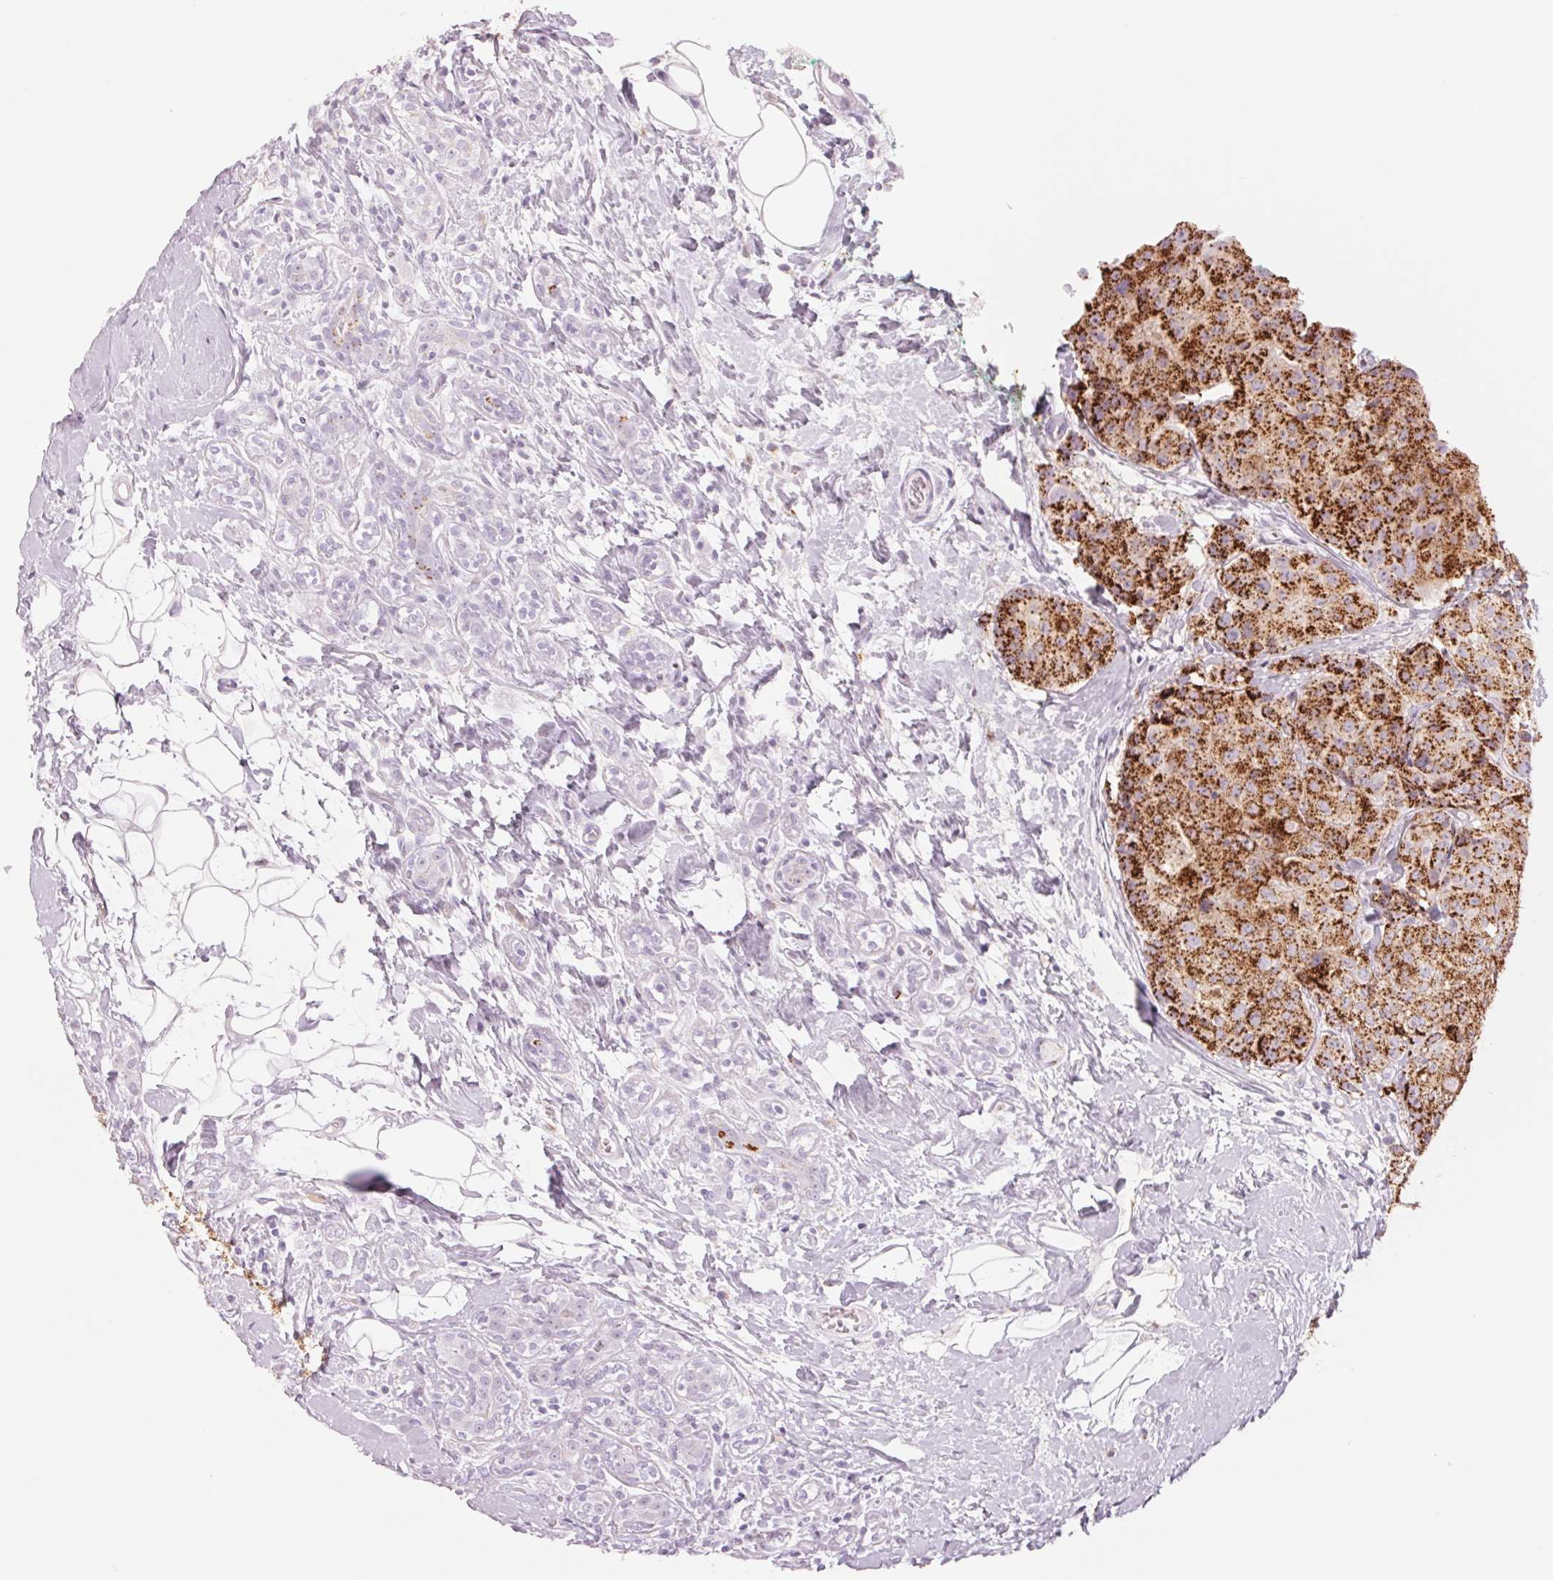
{"staining": {"intensity": "strong", "quantity": ">75%", "location": "cytoplasmic/membranous"}, "tissue": "breast cancer", "cell_type": "Tumor cells", "image_type": "cancer", "snomed": [{"axis": "morphology", "description": "Duct carcinoma"}, {"axis": "topography", "description": "Breast"}], "caption": "Protein expression analysis of invasive ductal carcinoma (breast) exhibits strong cytoplasmic/membranous staining in approximately >75% of tumor cells.", "gene": "GALNT7", "patient": {"sex": "female", "age": 43}}